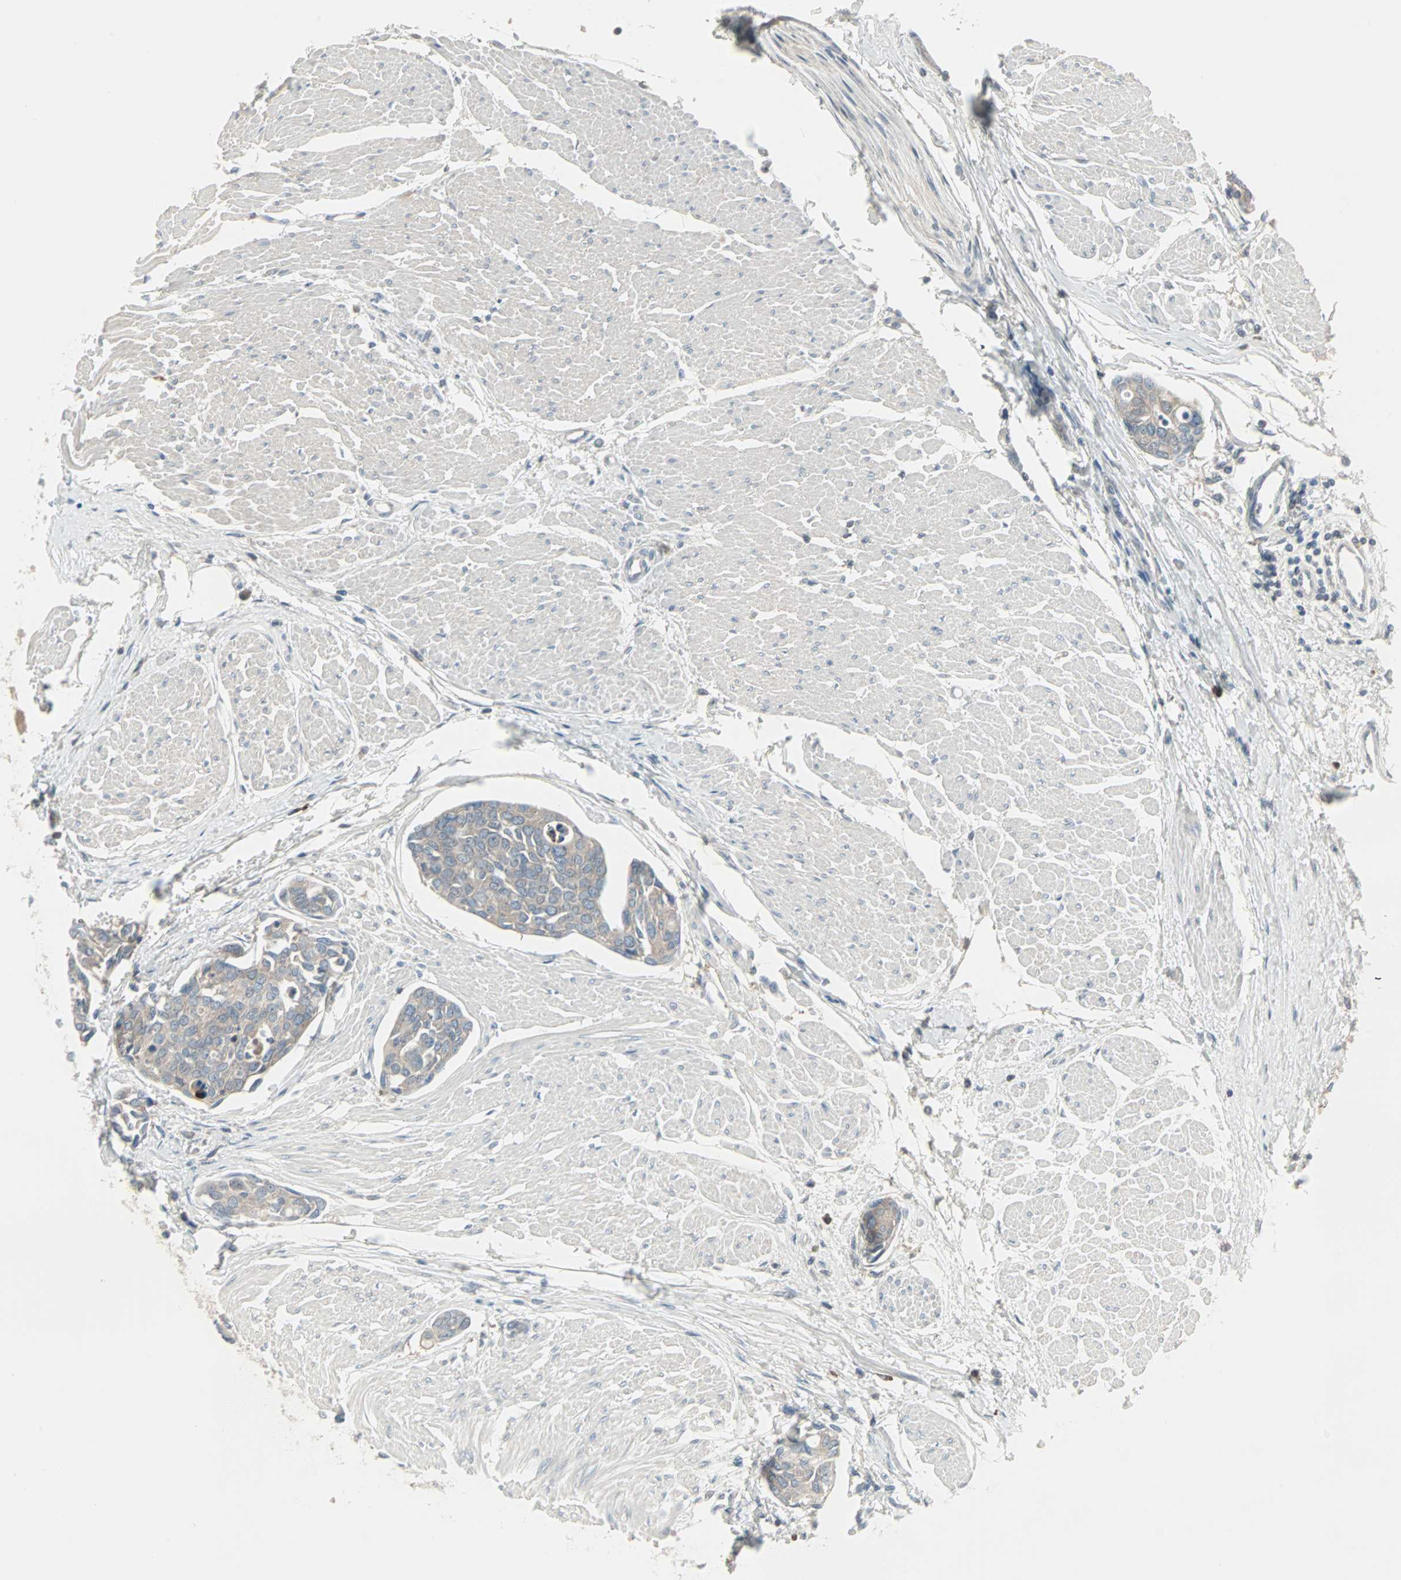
{"staining": {"intensity": "weak", "quantity": "25%-75%", "location": "cytoplasmic/membranous"}, "tissue": "urothelial cancer", "cell_type": "Tumor cells", "image_type": "cancer", "snomed": [{"axis": "morphology", "description": "Urothelial carcinoma, High grade"}, {"axis": "topography", "description": "Urinary bladder"}], "caption": "This image shows urothelial carcinoma (high-grade) stained with immunohistochemistry (IHC) to label a protein in brown. The cytoplasmic/membranous of tumor cells show weak positivity for the protein. Nuclei are counter-stained blue.", "gene": "ZSCAN32", "patient": {"sex": "male", "age": 78}}